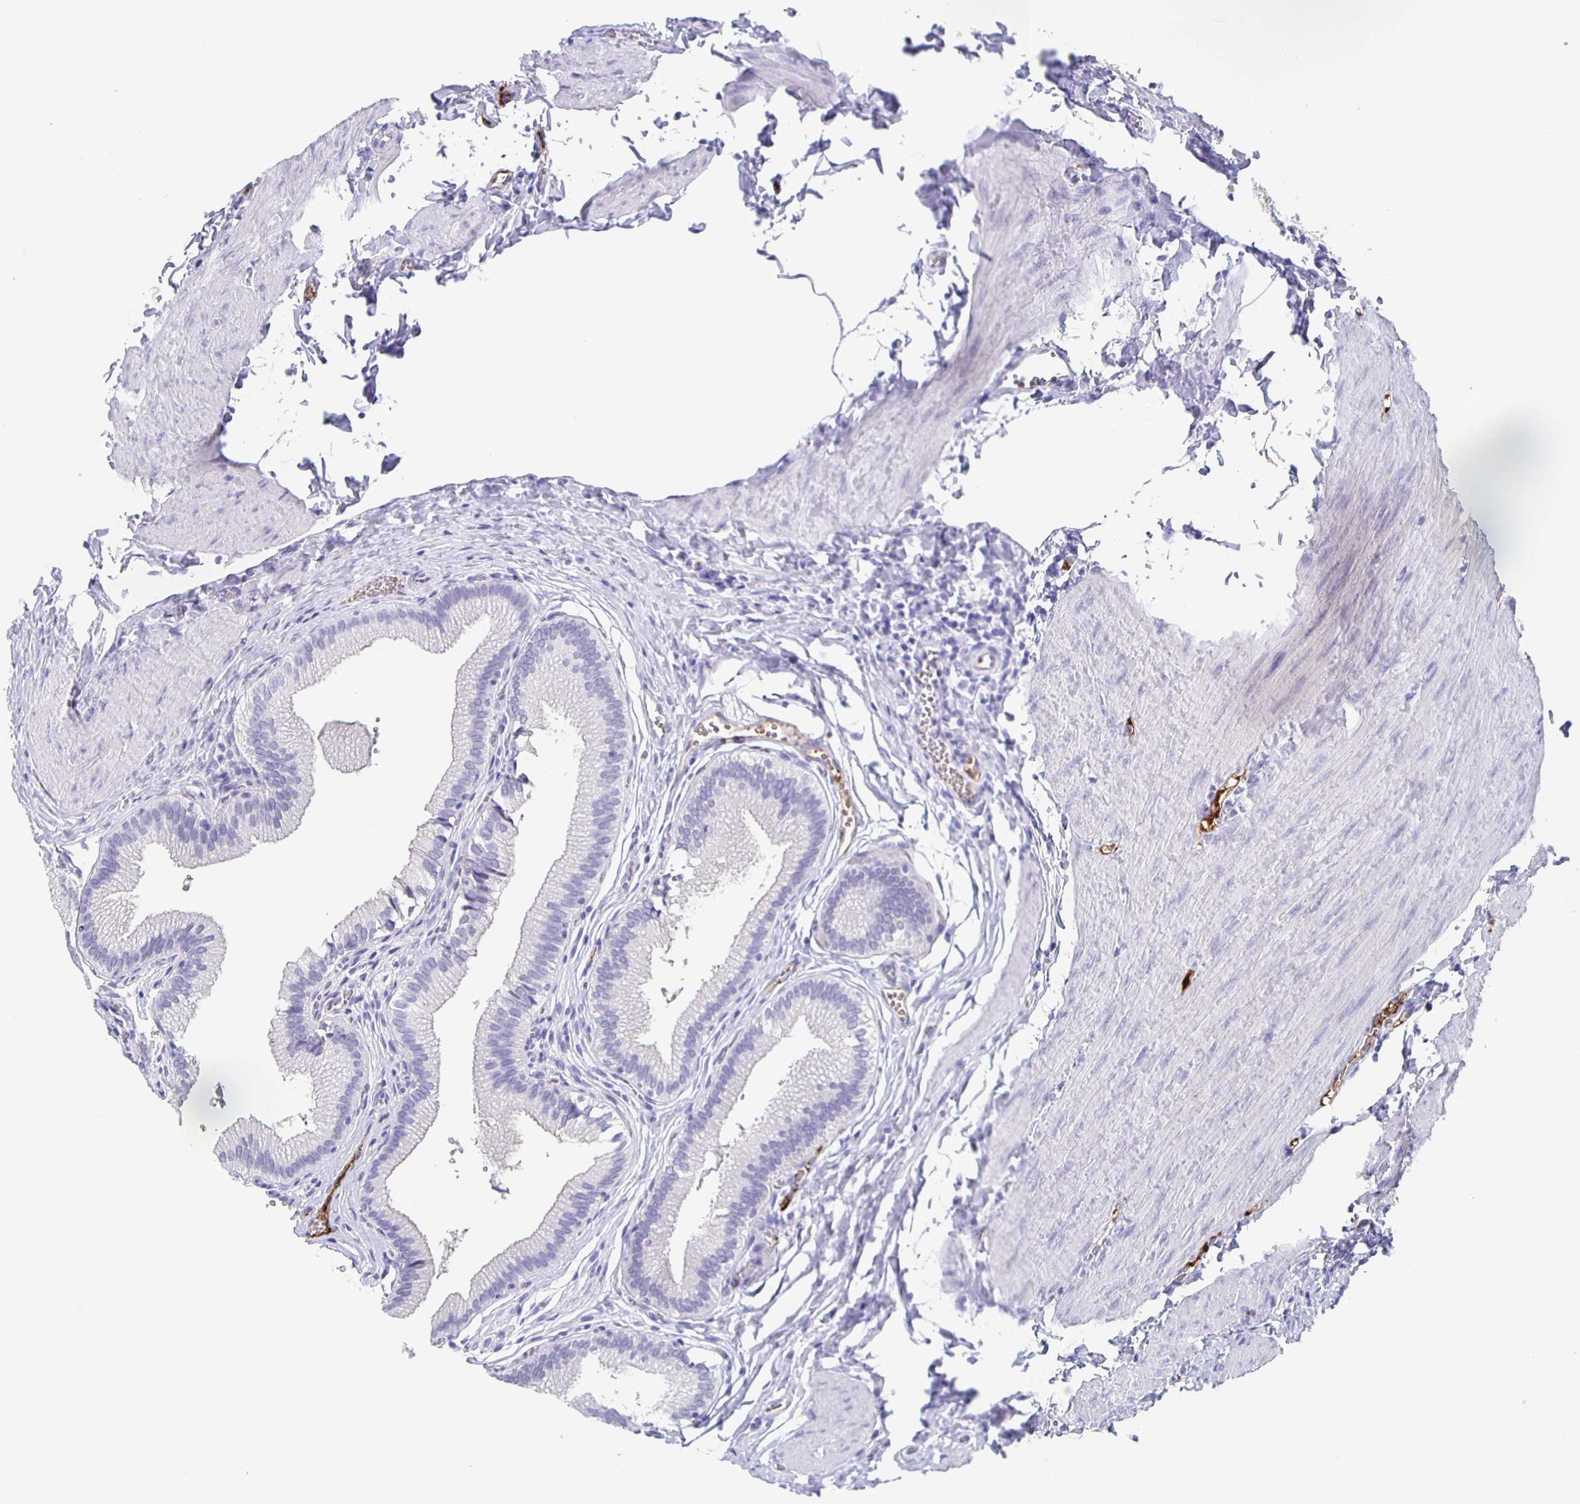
{"staining": {"intensity": "moderate", "quantity": "<25%", "location": "cytoplasmic/membranous"}, "tissue": "gallbladder", "cell_type": "Glandular cells", "image_type": "normal", "snomed": [{"axis": "morphology", "description": "Normal tissue, NOS"}, {"axis": "topography", "description": "Gallbladder"}, {"axis": "topography", "description": "Peripheral nerve tissue"}], "caption": "A low amount of moderate cytoplasmic/membranous expression is appreciated in about <25% of glandular cells in normal gallbladder.", "gene": "FGA", "patient": {"sex": "male", "age": 17}}